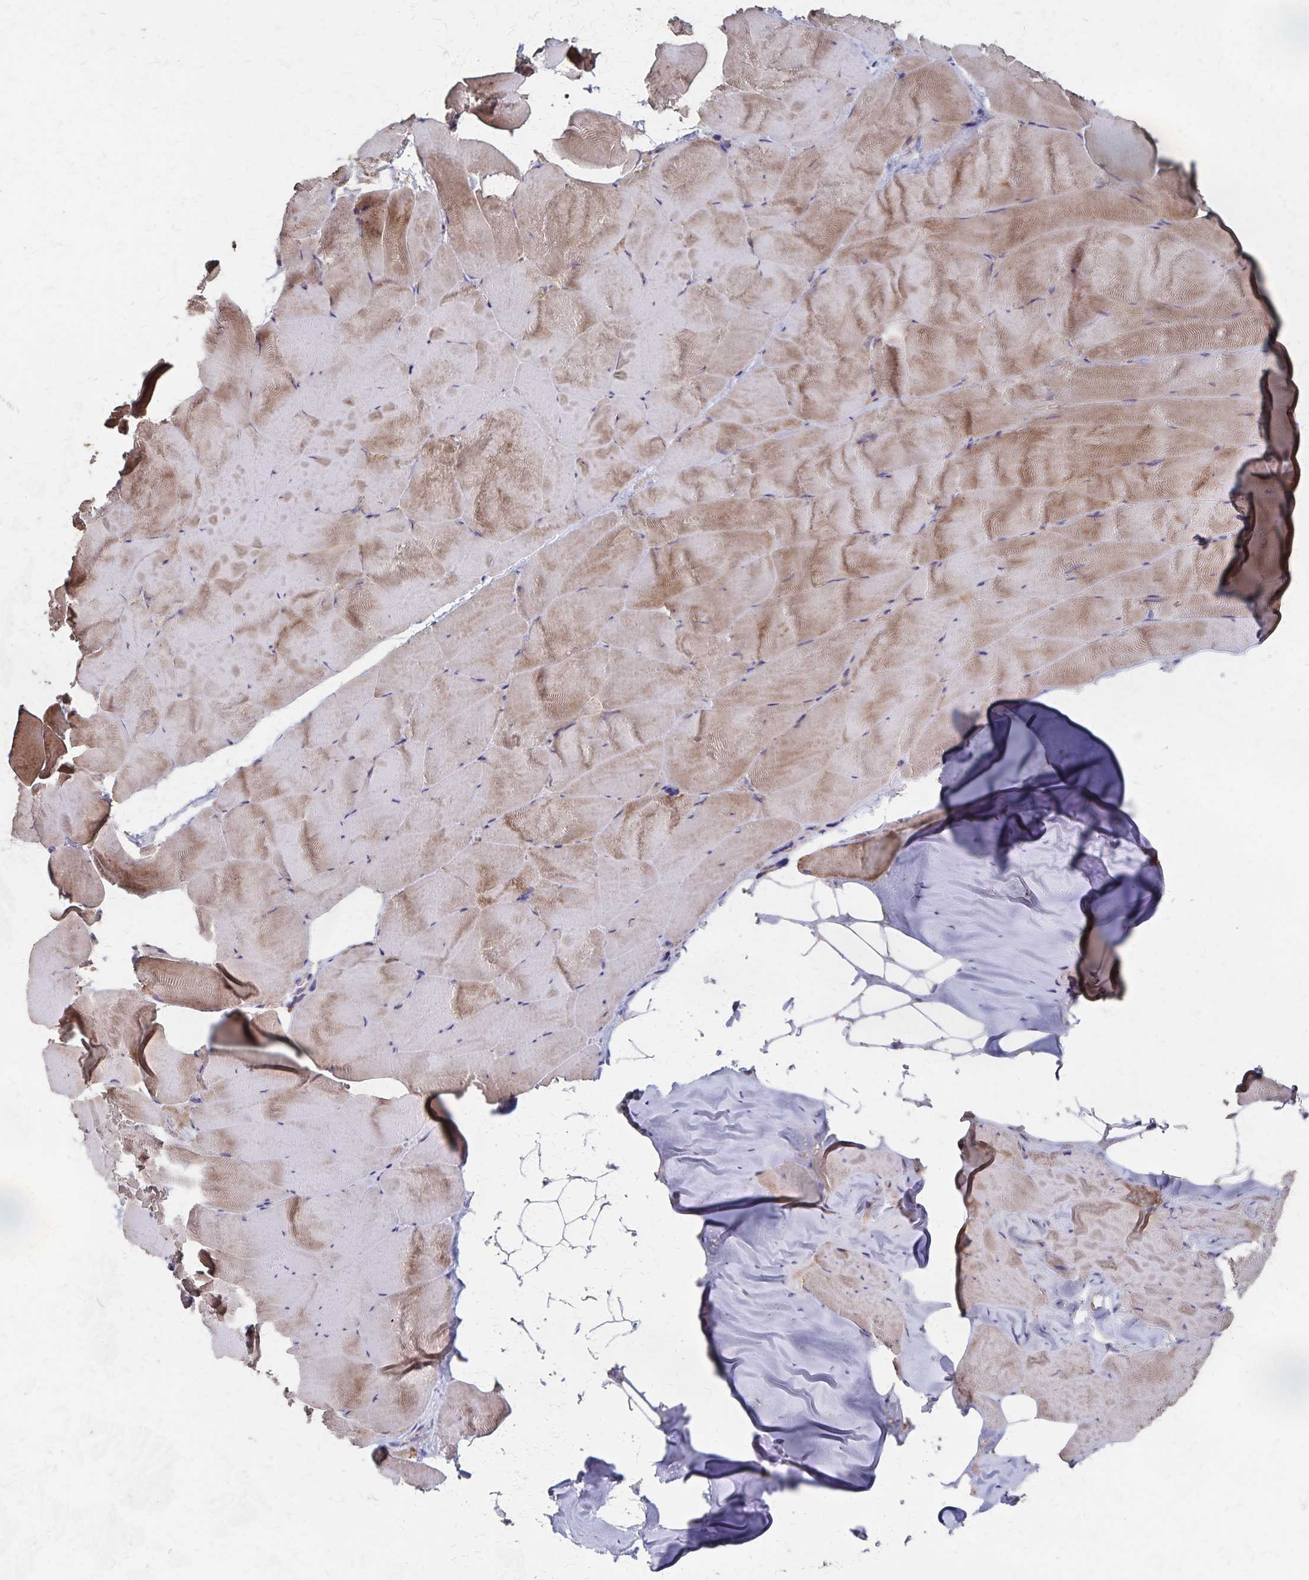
{"staining": {"intensity": "moderate", "quantity": "25%-75%", "location": "cytoplasmic/membranous"}, "tissue": "skeletal muscle", "cell_type": "Myocytes", "image_type": "normal", "snomed": [{"axis": "morphology", "description": "Normal tissue, NOS"}, {"axis": "topography", "description": "Skeletal muscle"}], "caption": "DAB immunohistochemical staining of benign skeletal muscle exhibits moderate cytoplasmic/membranous protein expression in about 25%-75% of myocytes.", "gene": "PGAP2", "patient": {"sex": "female", "age": 64}}